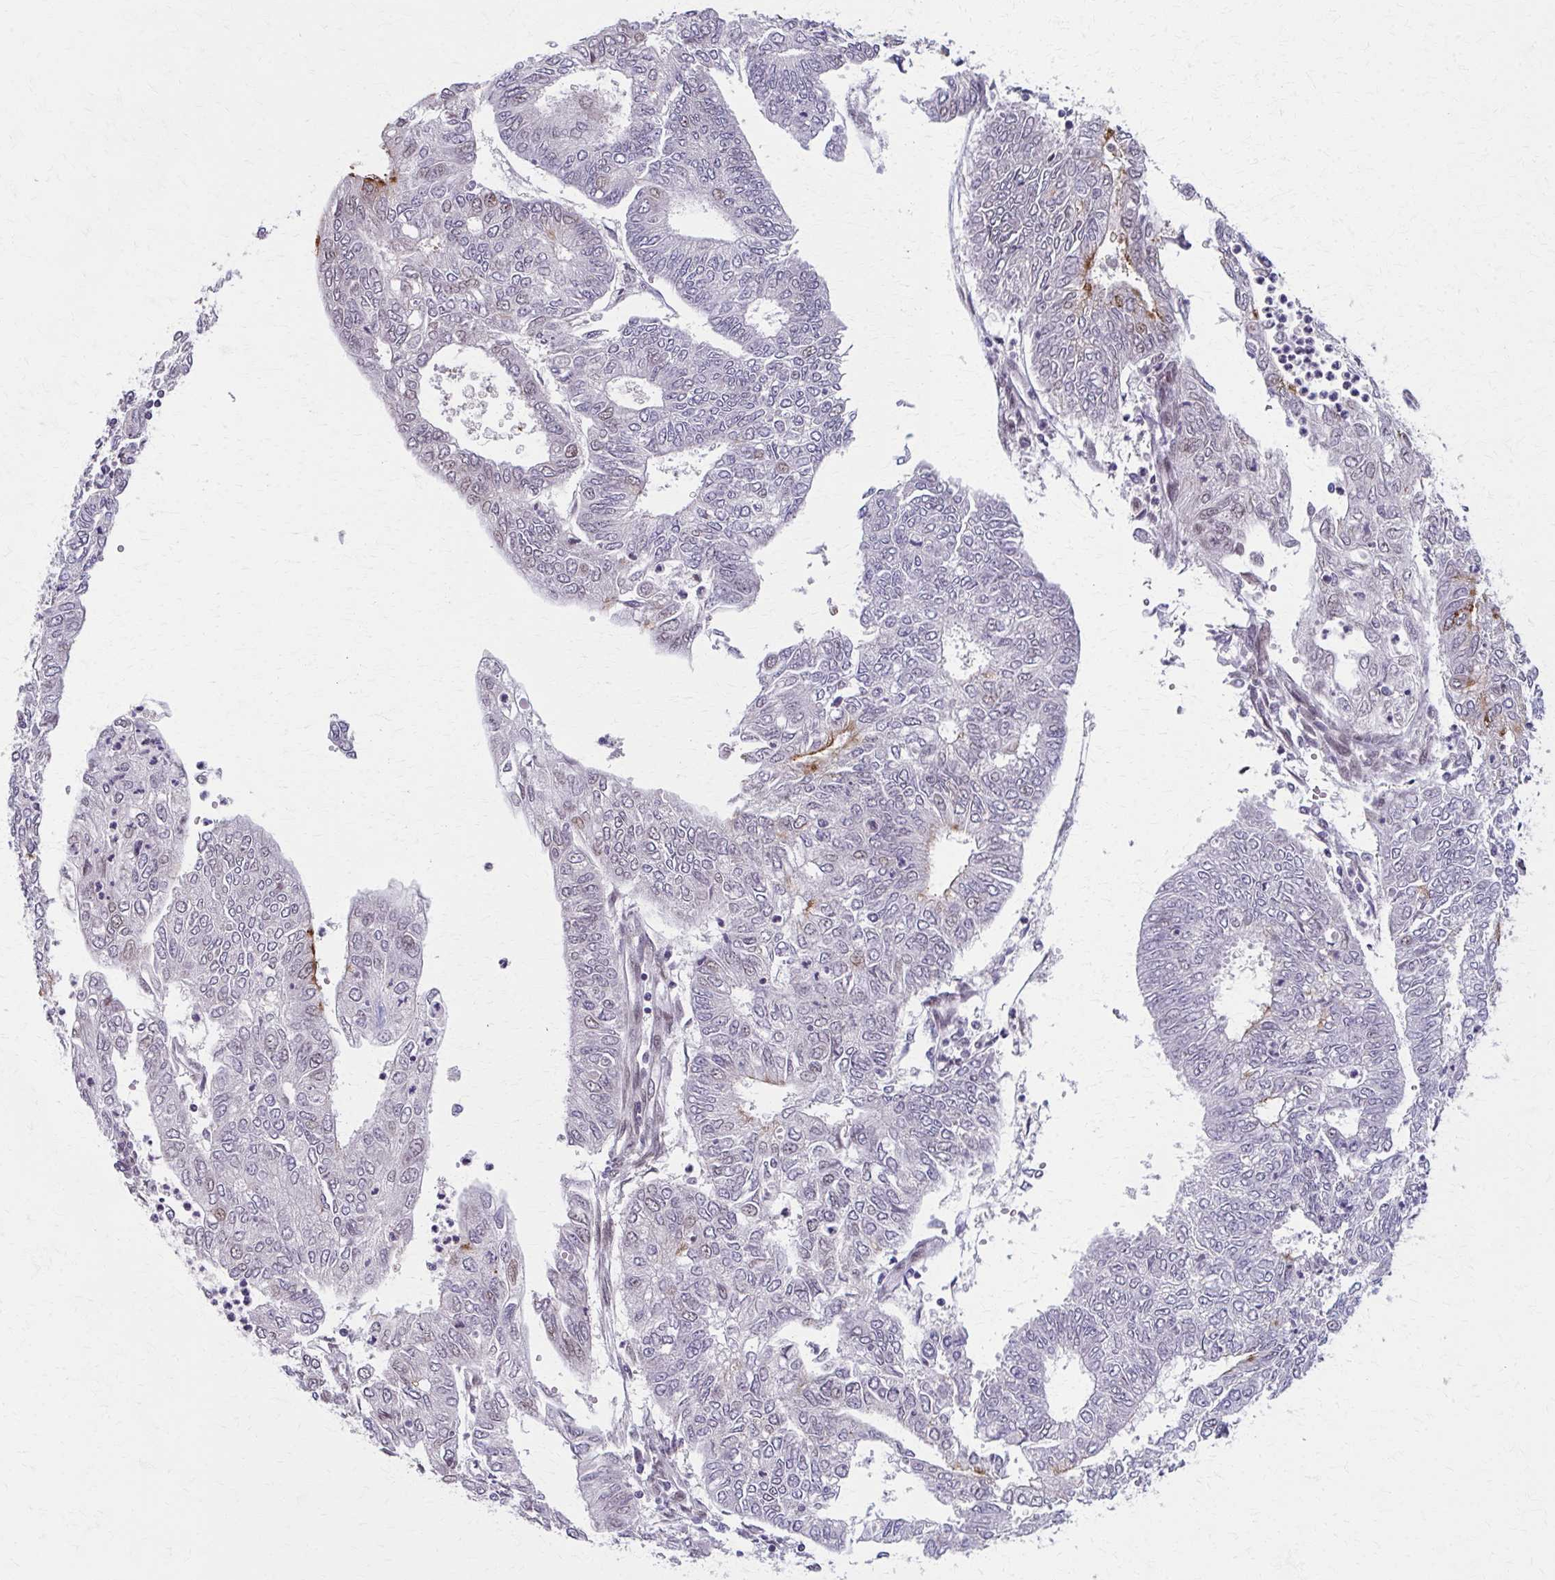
{"staining": {"intensity": "moderate", "quantity": "<25%", "location": "cytoplasmic/membranous"}, "tissue": "endometrial cancer", "cell_type": "Tumor cells", "image_type": "cancer", "snomed": [{"axis": "morphology", "description": "Adenocarcinoma, NOS"}, {"axis": "topography", "description": "Endometrium"}], "caption": "DAB (3,3'-diaminobenzidine) immunohistochemical staining of human endometrial cancer (adenocarcinoma) reveals moderate cytoplasmic/membranous protein staining in about <25% of tumor cells.", "gene": "SETBP1", "patient": {"sex": "female", "age": 68}}